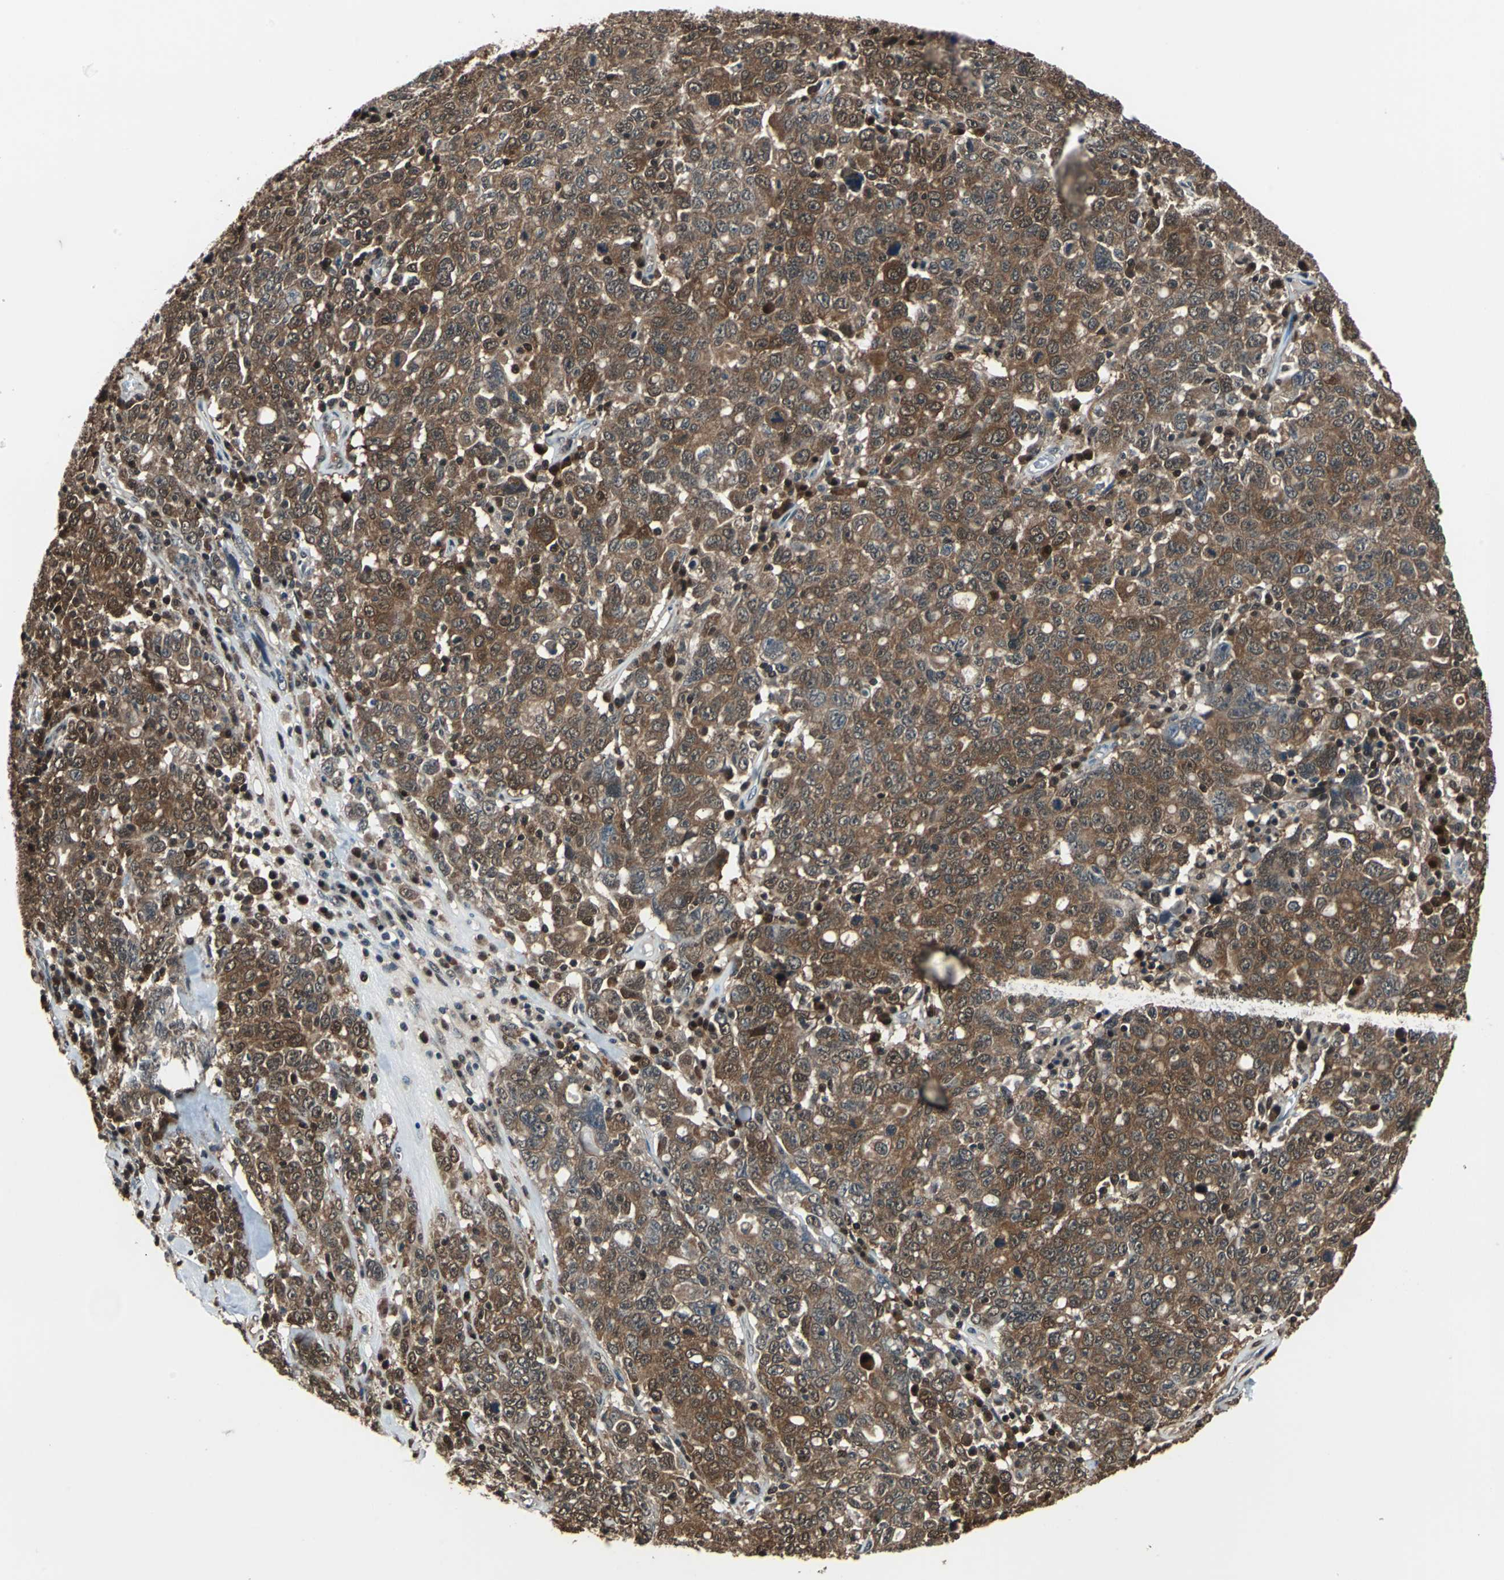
{"staining": {"intensity": "strong", "quantity": ">75%", "location": "cytoplasmic/membranous,nuclear"}, "tissue": "ovarian cancer", "cell_type": "Tumor cells", "image_type": "cancer", "snomed": [{"axis": "morphology", "description": "Carcinoma, endometroid"}, {"axis": "topography", "description": "Ovary"}], "caption": "Brown immunohistochemical staining in human endometroid carcinoma (ovarian) demonstrates strong cytoplasmic/membranous and nuclear staining in about >75% of tumor cells.", "gene": "PSME1", "patient": {"sex": "female", "age": 62}}